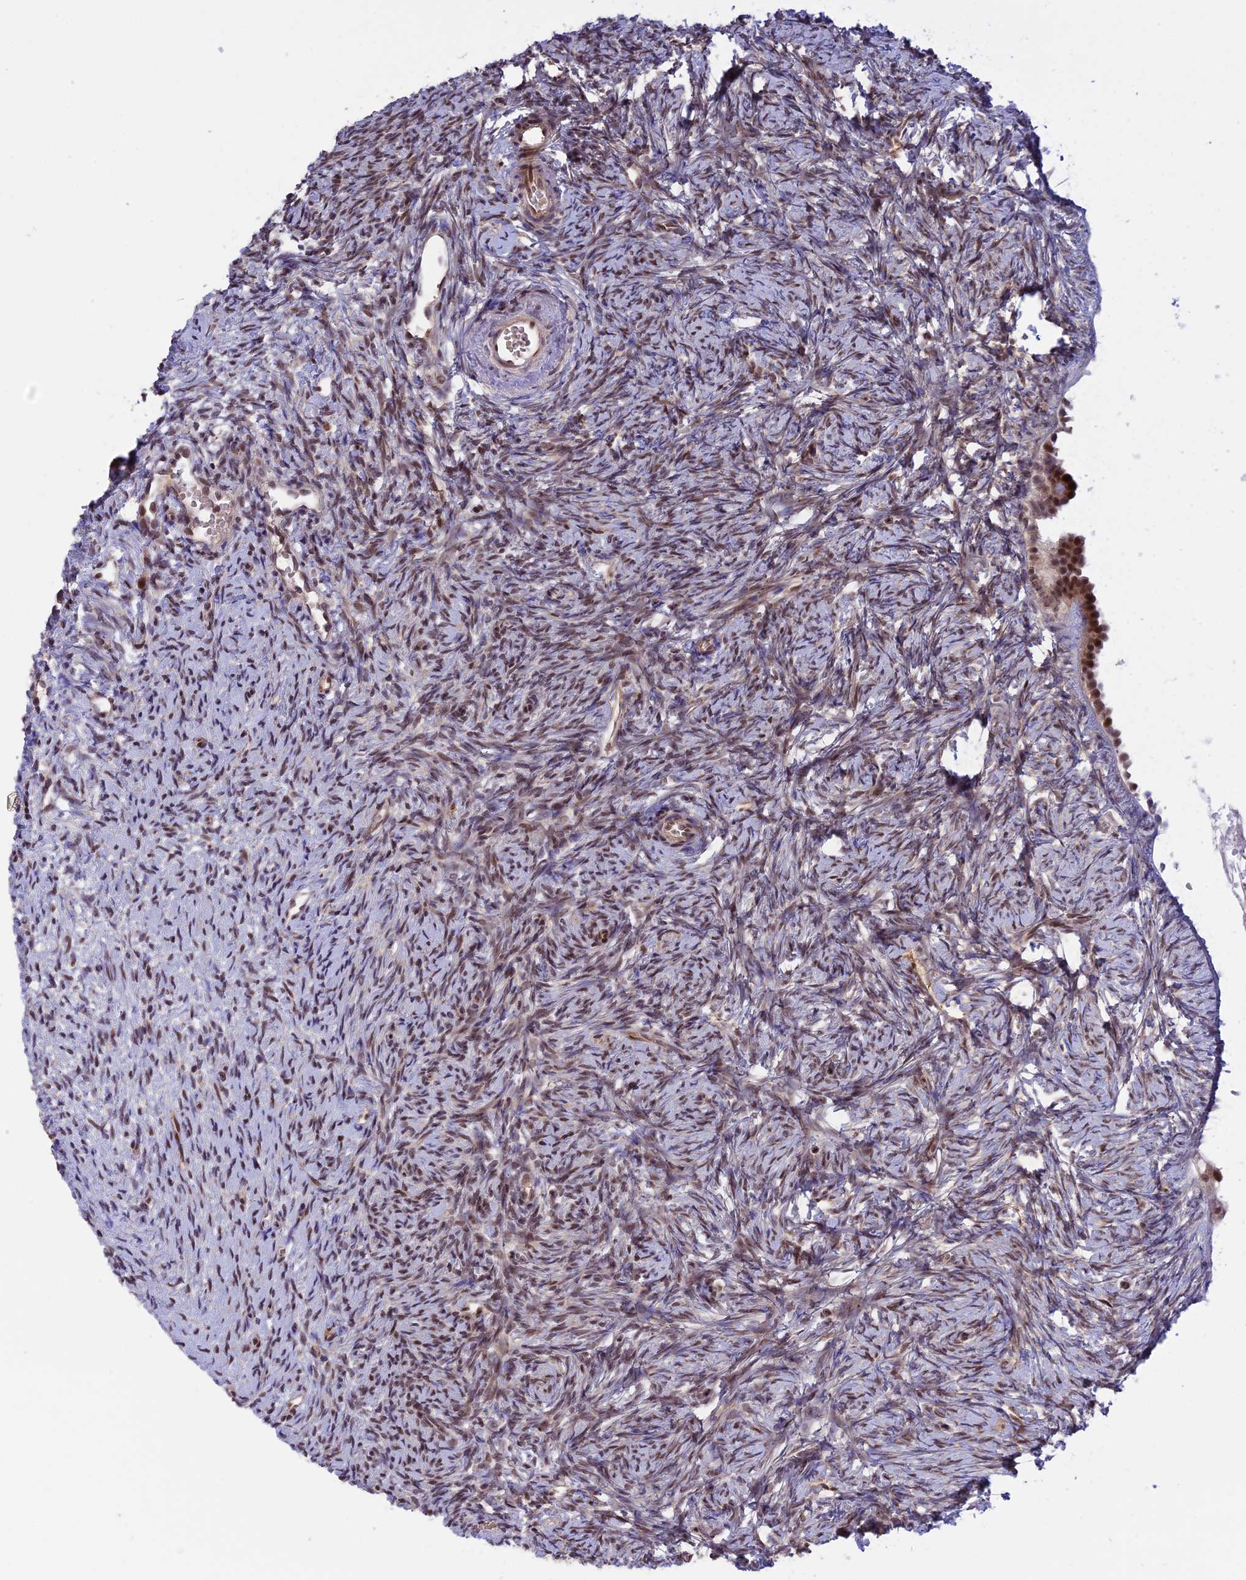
{"staining": {"intensity": "weak", "quantity": "25%-75%", "location": "nuclear"}, "tissue": "ovary", "cell_type": "Ovarian stroma cells", "image_type": "normal", "snomed": [{"axis": "morphology", "description": "Normal tissue, NOS"}, {"axis": "topography", "description": "Ovary"}], "caption": "This is a micrograph of immunohistochemistry (IHC) staining of normal ovary, which shows weak staining in the nuclear of ovarian stroma cells.", "gene": "ZNF428", "patient": {"sex": "female", "age": 51}}